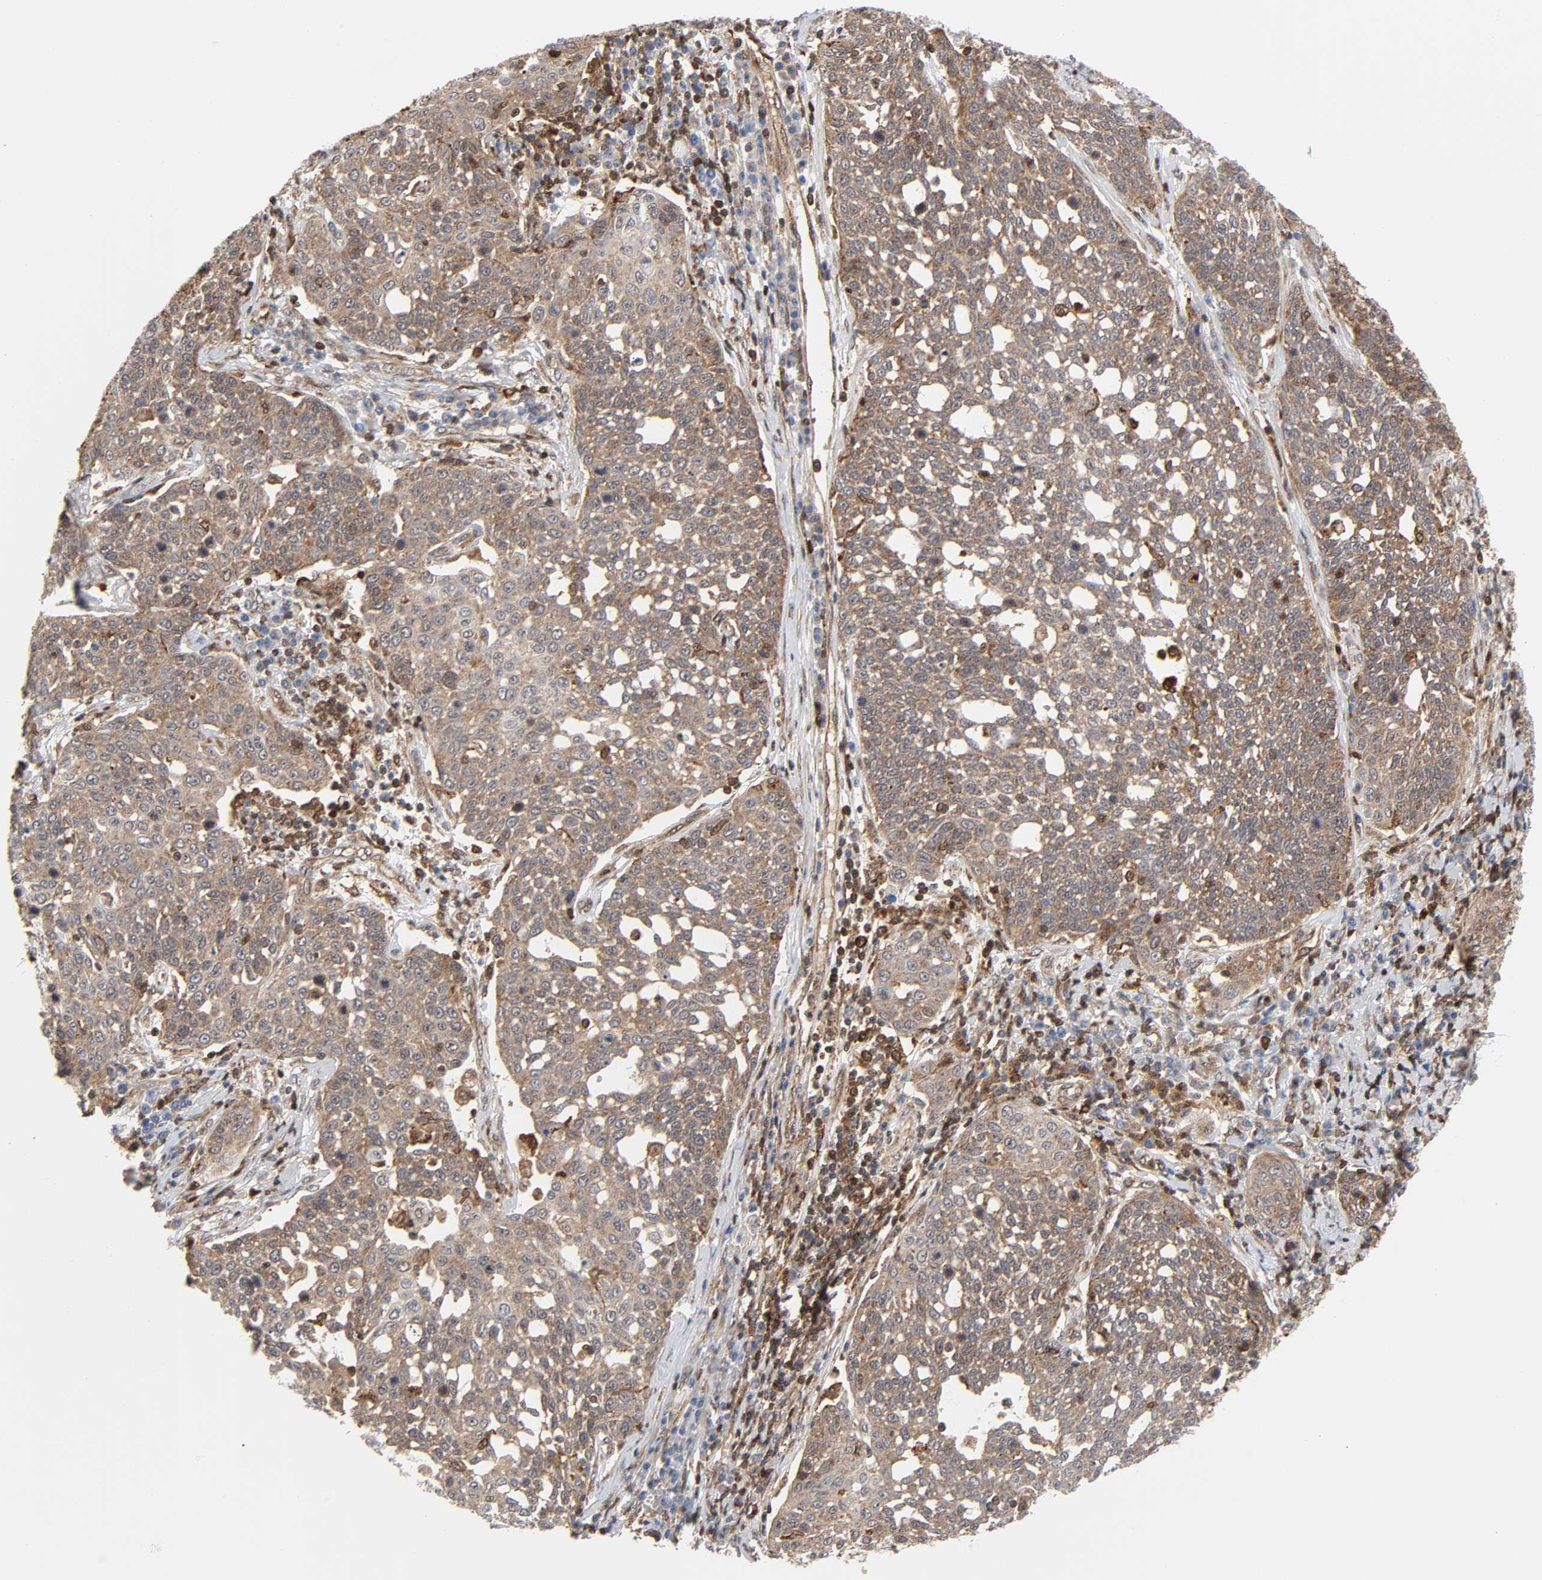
{"staining": {"intensity": "moderate", "quantity": ">75%", "location": "cytoplasmic/membranous"}, "tissue": "cervical cancer", "cell_type": "Tumor cells", "image_type": "cancer", "snomed": [{"axis": "morphology", "description": "Squamous cell carcinoma, NOS"}, {"axis": "topography", "description": "Cervix"}], "caption": "Cervical squamous cell carcinoma was stained to show a protein in brown. There is medium levels of moderate cytoplasmic/membranous expression in about >75% of tumor cells. (DAB IHC, brown staining for protein, blue staining for nuclei).", "gene": "MAPK1", "patient": {"sex": "female", "age": 34}}